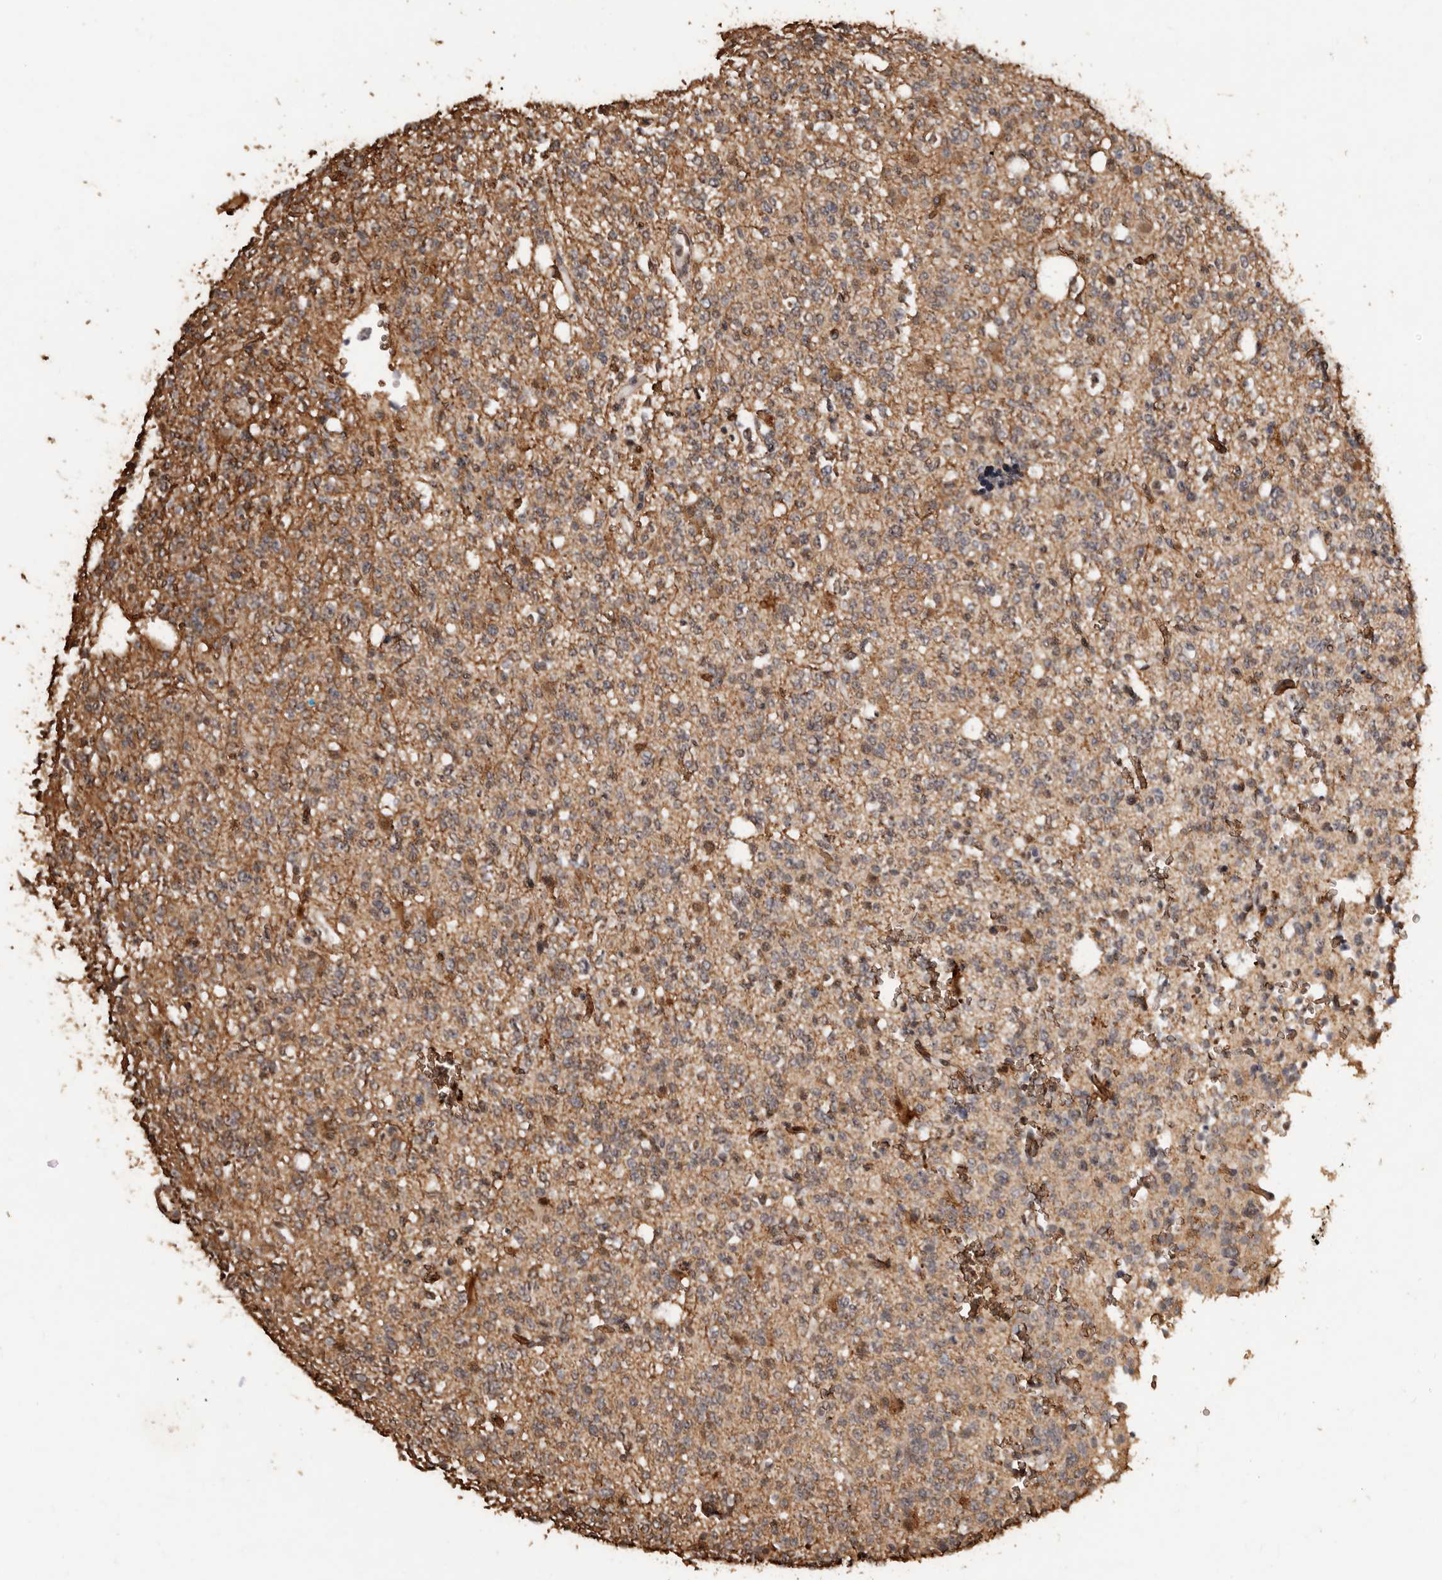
{"staining": {"intensity": "weak", "quantity": "25%-75%", "location": "cytoplasmic/membranous"}, "tissue": "glioma", "cell_type": "Tumor cells", "image_type": "cancer", "snomed": [{"axis": "morphology", "description": "Glioma, malignant, High grade"}, {"axis": "topography", "description": "Brain"}], "caption": "Protein staining demonstrates weak cytoplasmic/membranous expression in approximately 25%-75% of tumor cells in malignant high-grade glioma.", "gene": "GRAMD2A", "patient": {"sex": "female", "age": 62}}